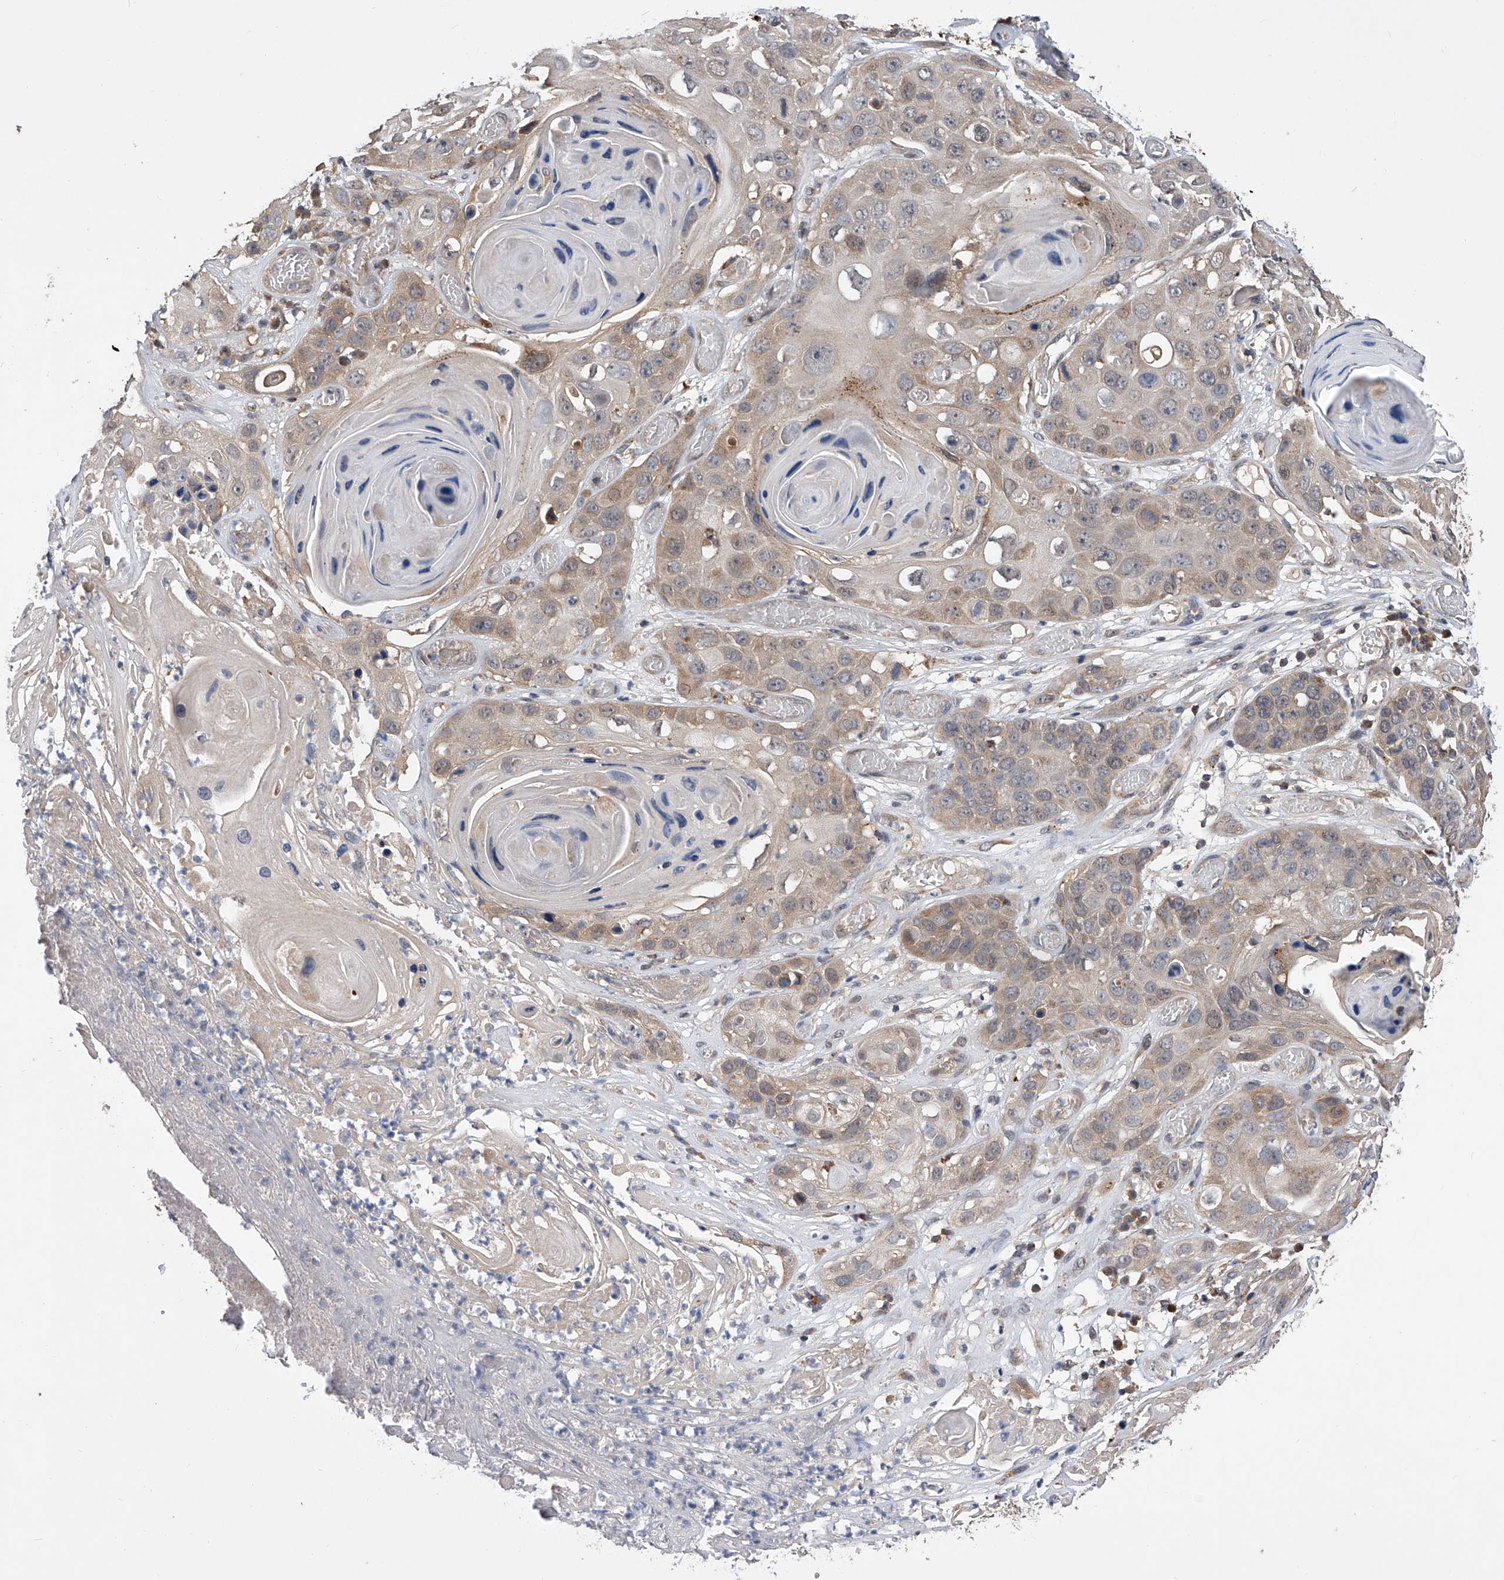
{"staining": {"intensity": "weak", "quantity": "25%-75%", "location": "cytoplasmic/membranous"}, "tissue": "skin cancer", "cell_type": "Tumor cells", "image_type": "cancer", "snomed": [{"axis": "morphology", "description": "Squamous cell carcinoma, NOS"}, {"axis": "topography", "description": "Skin"}], "caption": "A histopathology image showing weak cytoplasmic/membranous positivity in approximately 25%-75% of tumor cells in squamous cell carcinoma (skin), as visualized by brown immunohistochemical staining.", "gene": "GMDS", "patient": {"sex": "male", "age": 55}}